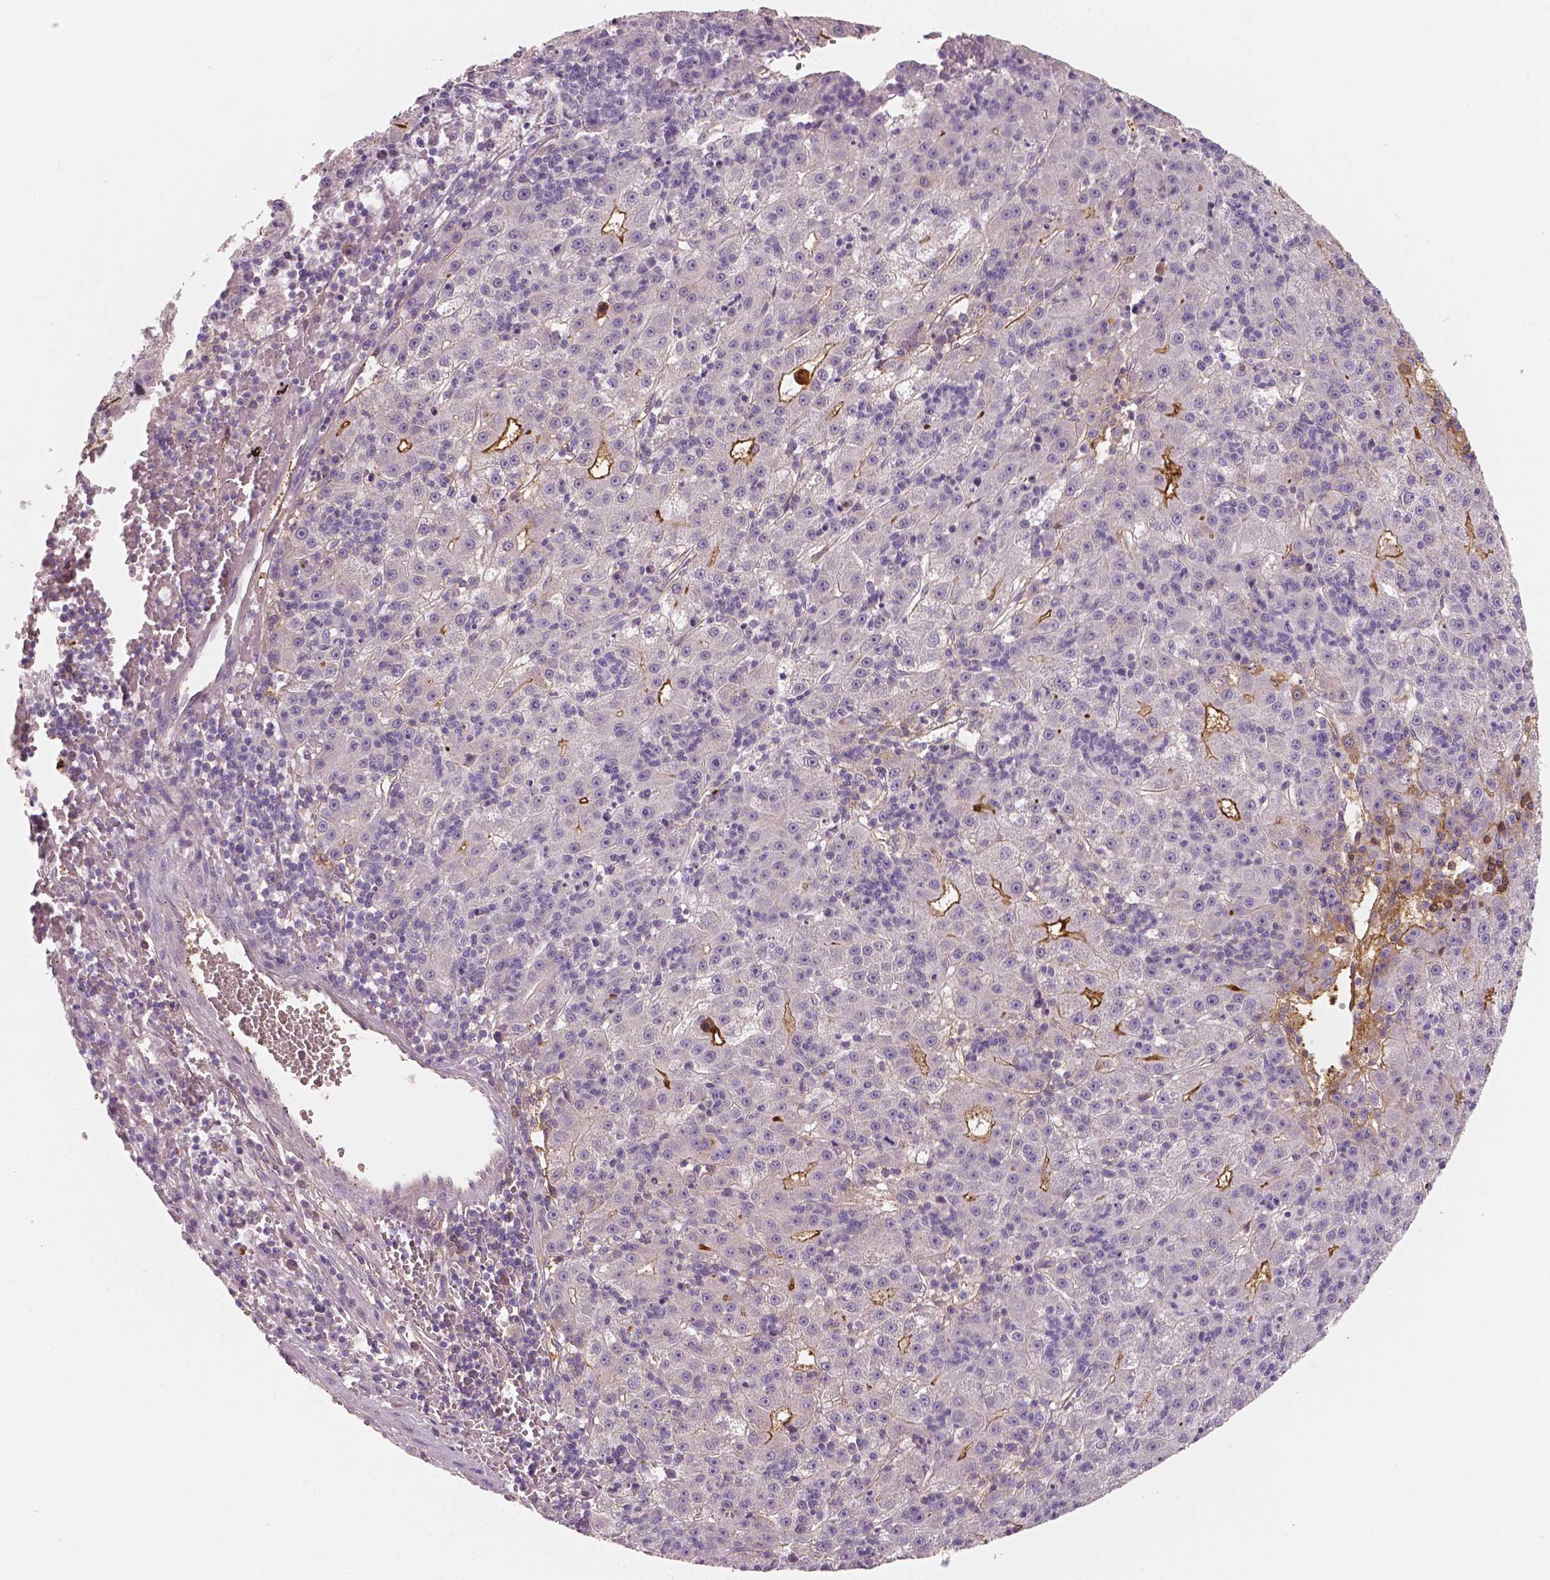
{"staining": {"intensity": "negative", "quantity": "none", "location": "none"}, "tissue": "liver cancer", "cell_type": "Tumor cells", "image_type": "cancer", "snomed": [{"axis": "morphology", "description": "Carcinoma, Hepatocellular, NOS"}, {"axis": "topography", "description": "Liver"}], "caption": "IHC histopathology image of human liver hepatocellular carcinoma stained for a protein (brown), which shows no staining in tumor cells.", "gene": "APOA4", "patient": {"sex": "male", "age": 76}}